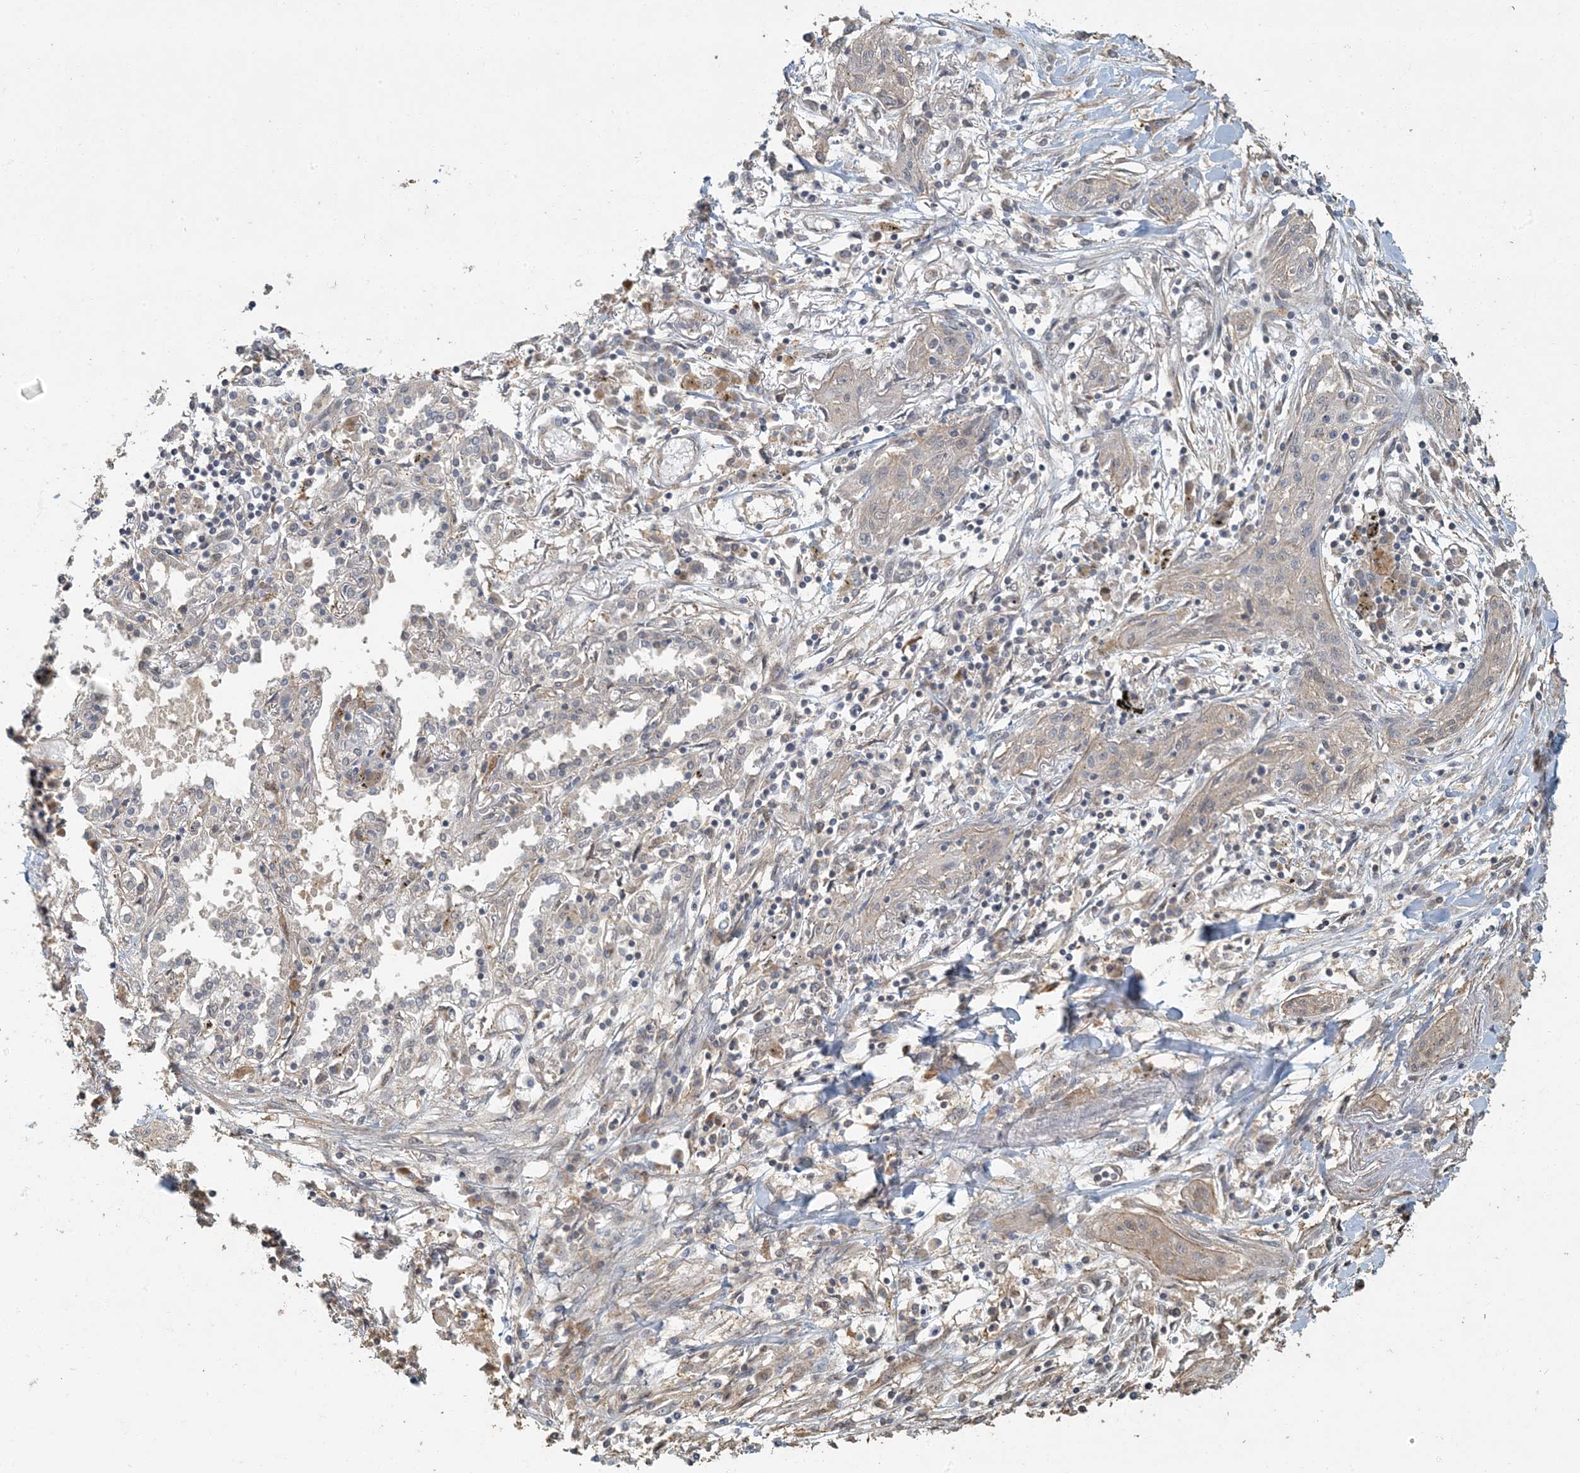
{"staining": {"intensity": "weak", "quantity": "<25%", "location": "cytoplasmic/membranous"}, "tissue": "lung cancer", "cell_type": "Tumor cells", "image_type": "cancer", "snomed": [{"axis": "morphology", "description": "Squamous cell carcinoma, NOS"}, {"axis": "topography", "description": "Lung"}], "caption": "Immunohistochemistry (IHC) micrograph of squamous cell carcinoma (lung) stained for a protein (brown), which exhibits no staining in tumor cells.", "gene": "AK9", "patient": {"sex": "female", "age": 47}}